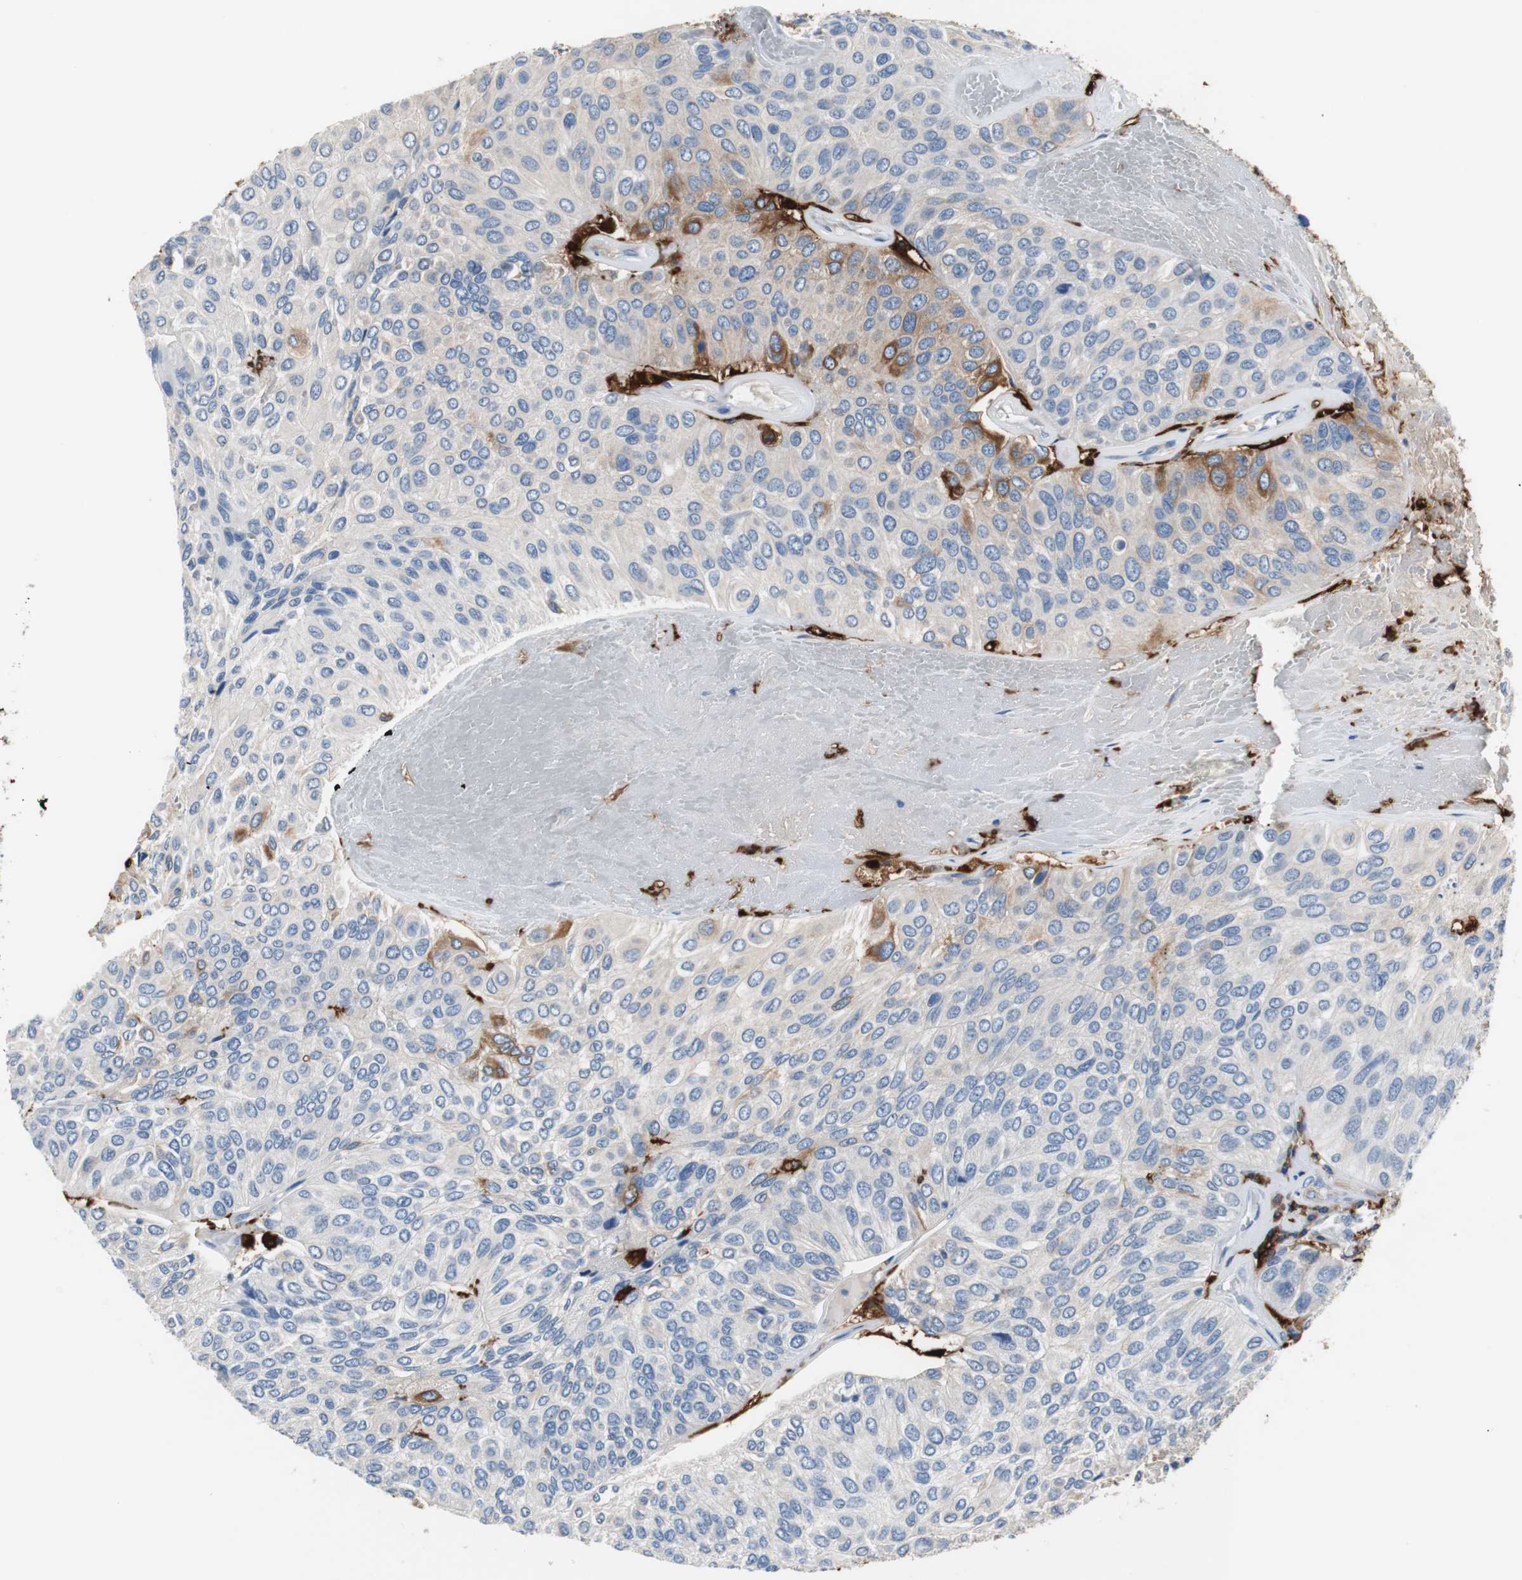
{"staining": {"intensity": "weak", "quantity": "<25%", "location": "cytoplasmic/membranous"}, "tissue": "urothelial cancer", "cell_type": "Tumor cells", "image_type": "cancer", "snomed": [{"axis": "morphology", "description": "Urothelial carcinoma, High grade"}, {"axis": "topography", "description": "Urinary bladder"}], "caption": "A histopathology image of human urothelial carcinoma (high-grade) is negative for staining in tumor cells.", "gene": "PI15", "patient": {"sex": "male", "age": 66}}